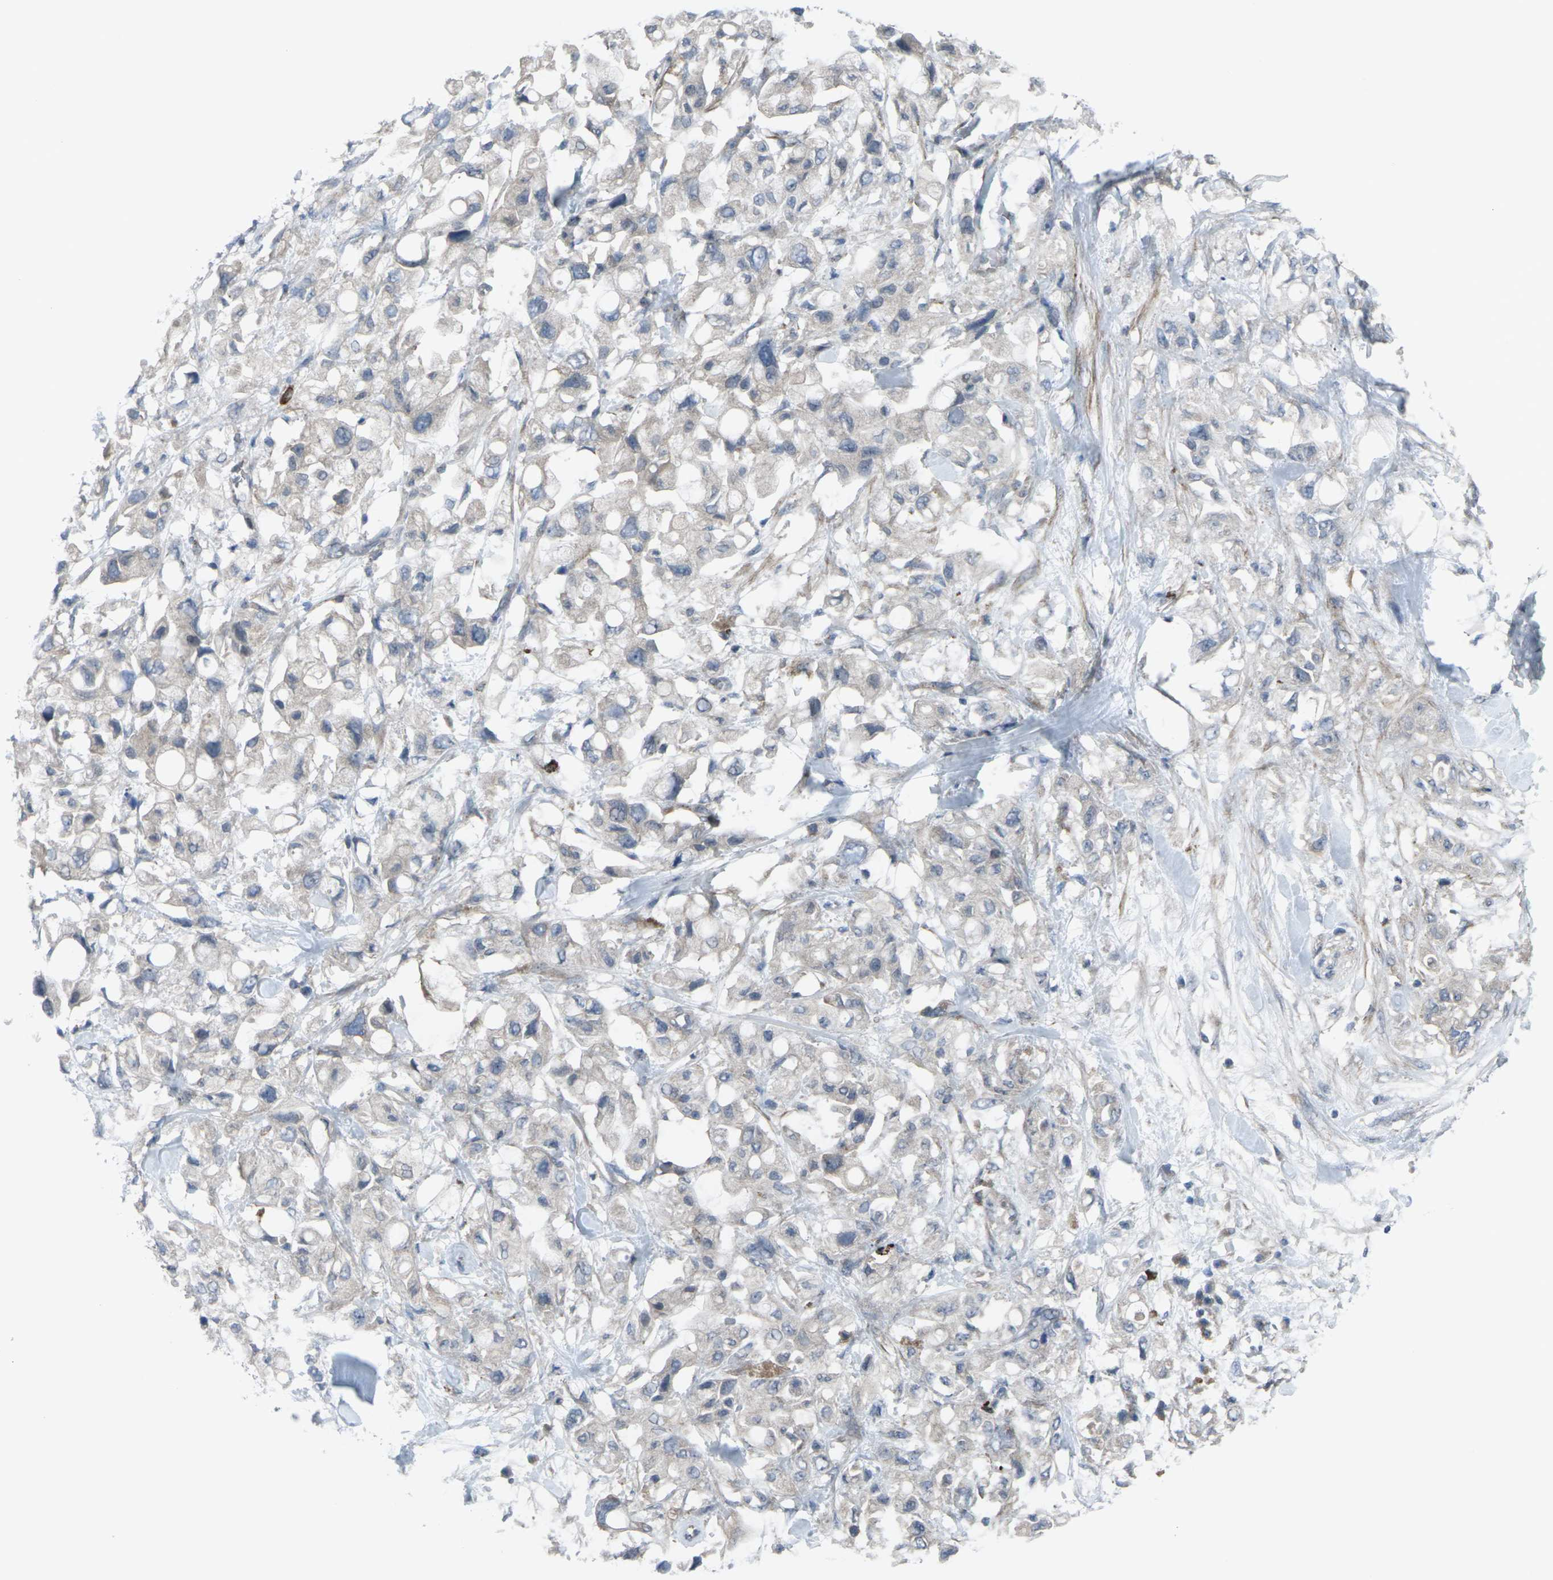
{"staining": {"intensity": "weak", "quantity": "<25%", "location": "cytoplasmic/membranous"}, "tissue": "pancreatic cancer", "cell_type": "Tumor cells", "image_type": "cancer", "snomed": [{"axis": "morphology", "description": "Adenocarcinoma, NOS"}, {"axis": "topography", "description": "Pancreas"}], "caption": "IHC image of human adenocarcinoma (pancreatic) stained for a protein (brown), which shows no expression in tumor cells. (DAB immunohistochemistry (IHC), high magnification).", "gene": "CCR10", "patient": {"sex": "female", "age": 56}}